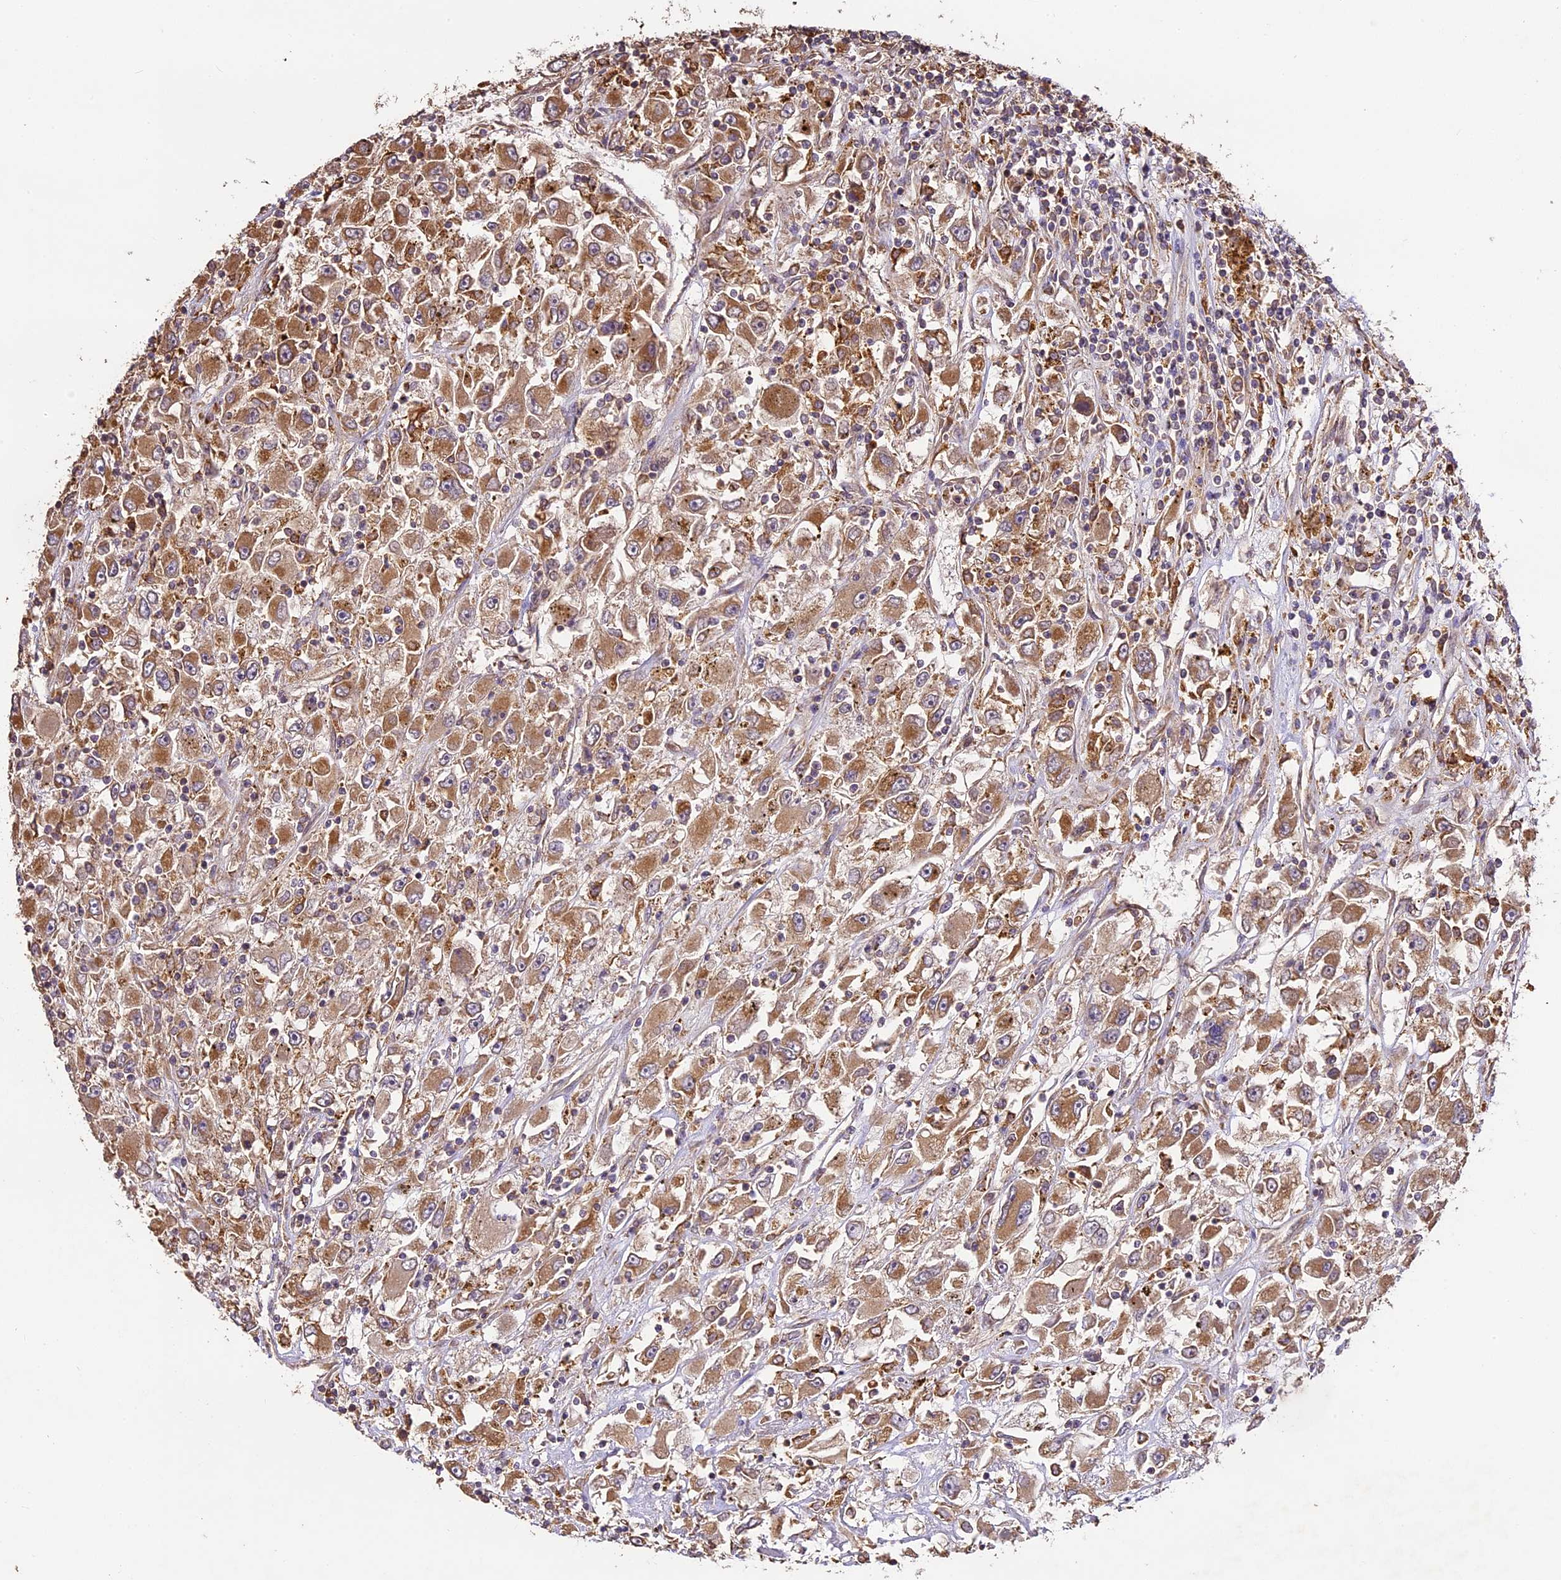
{"staining": {"intensity": "moderate", "quantity": ">75%", "location": "cytoplasmic/membranous"}, "tissue": "renal cancer", "cell_type": "Tumor cells", "image_type": "cancer", "snomed": [{"axis": "morphology", "description": "Adenocarcinoma, NOS"}, {"axis": "topography", "description": "Kidney"}], "caption": "Brown immunohistochemical staining in human renal adenocarcinoma exhibits moderate cytoplasmic/membranous positivity in about >75% of tumor cells. (Stains: DAB (3,3'-diaminobenzidine) in brown, nuclei in blue, Microscopy: brightfield microscopy at high magnification).", "gene": "BRAP", "patient": {"sex": "female", "age": 52}}